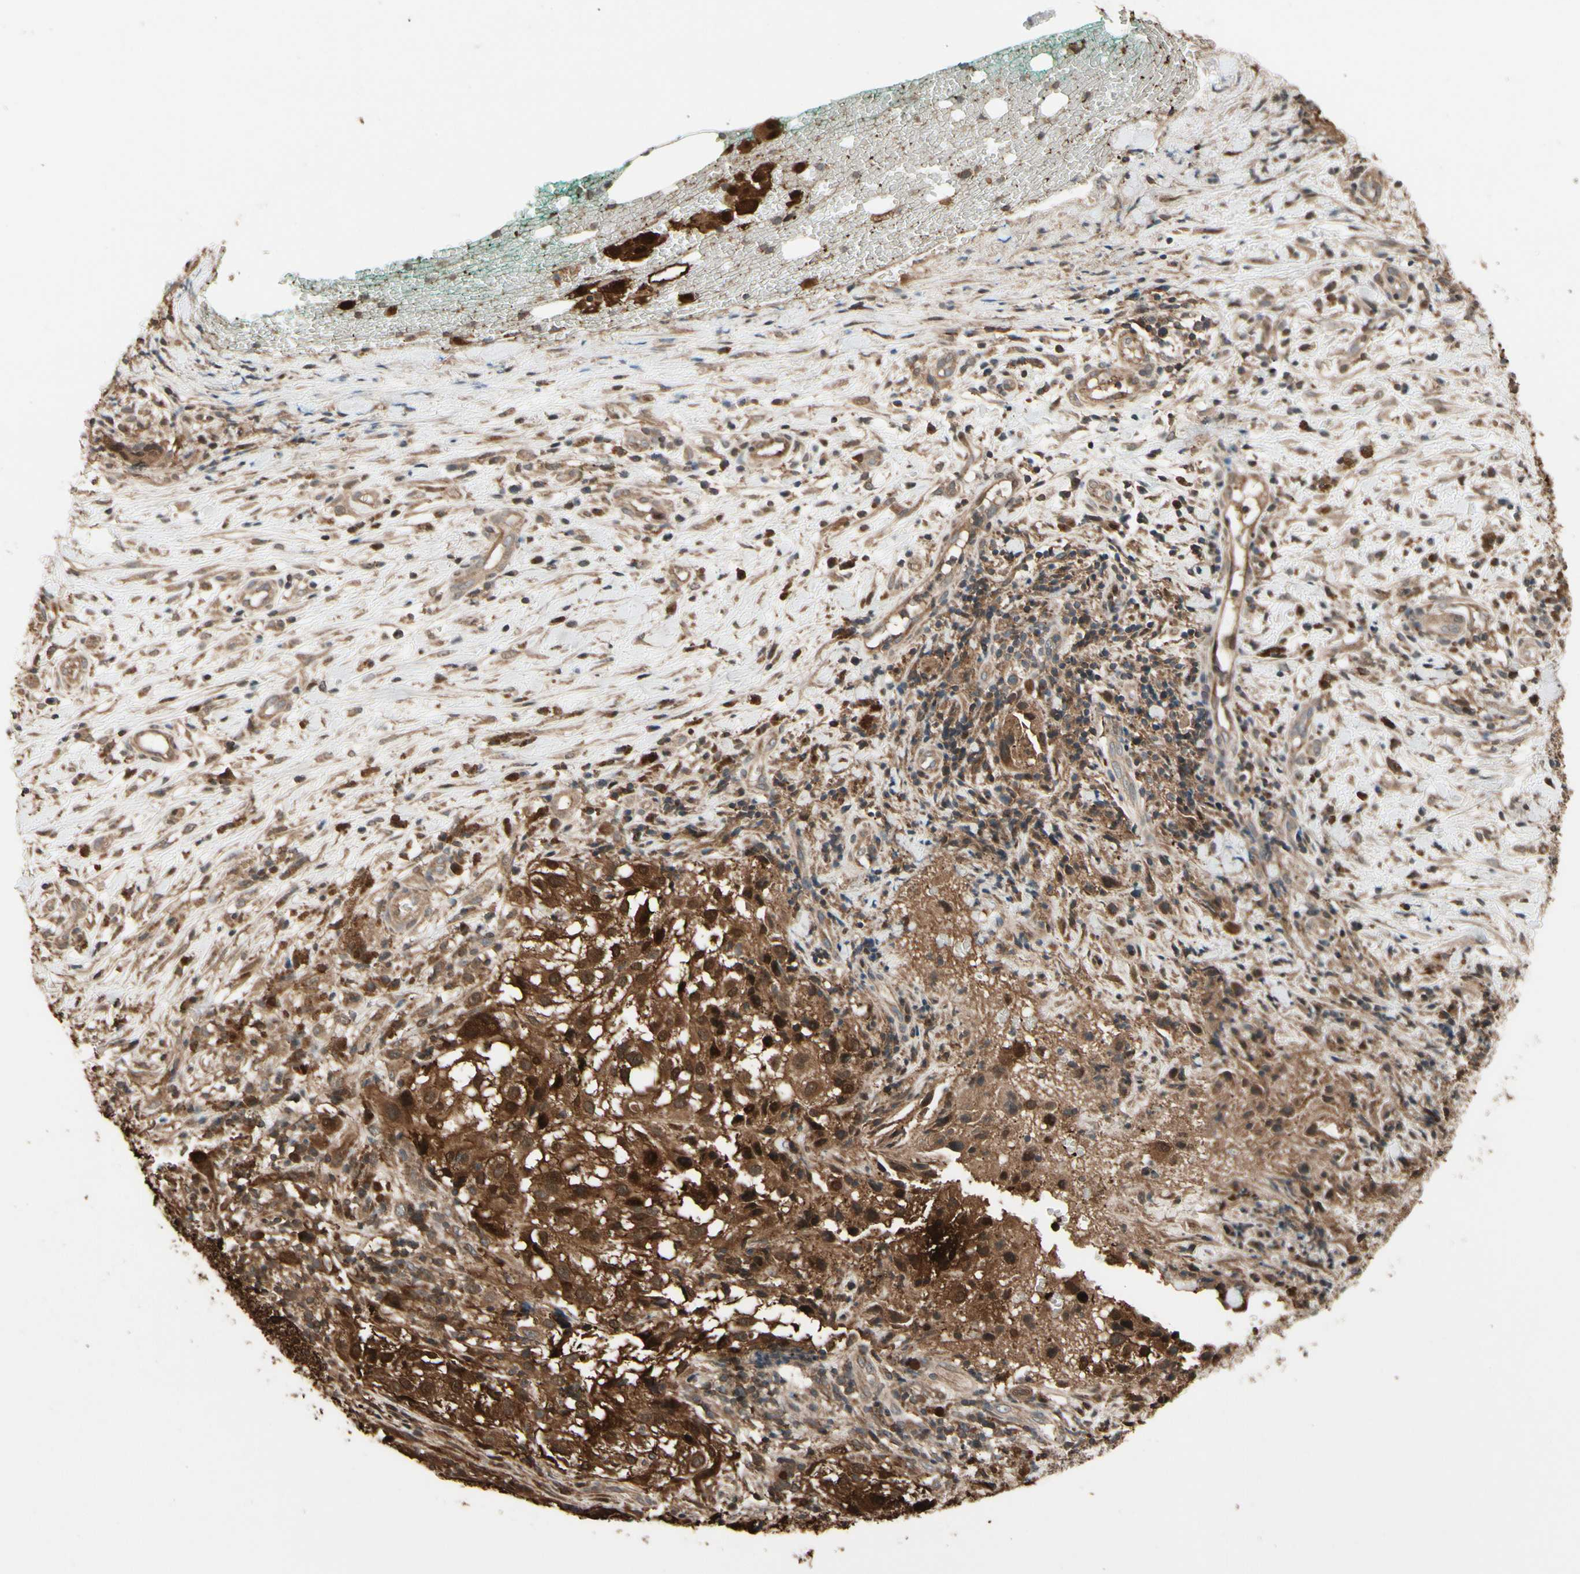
{"staining": {"intensity": "strong", "quantity": "<25%", "location": "cytoplasmic/membranous,nuclear"}, "tissue": "melanoma", "cell_type": "Tumor cells", "image_type": "cancer", "snomed": [{"axis": "morphology", "description": "Necrosis, NOS"}, {"axis": "morphology", "description": "Malignant melanoma, NOS"}, {"axis": "topography", "description": "Skin"}], "caption": "Tumor cells reveal medium levels of strong cytoplasmic/membranous and nuclear staining in about <25% of cells in human melanoma. (IHC, brightfield microscopy, high magnification).", "gene": "CSF1R", "patient": {"sex": "female", "age": 87}}